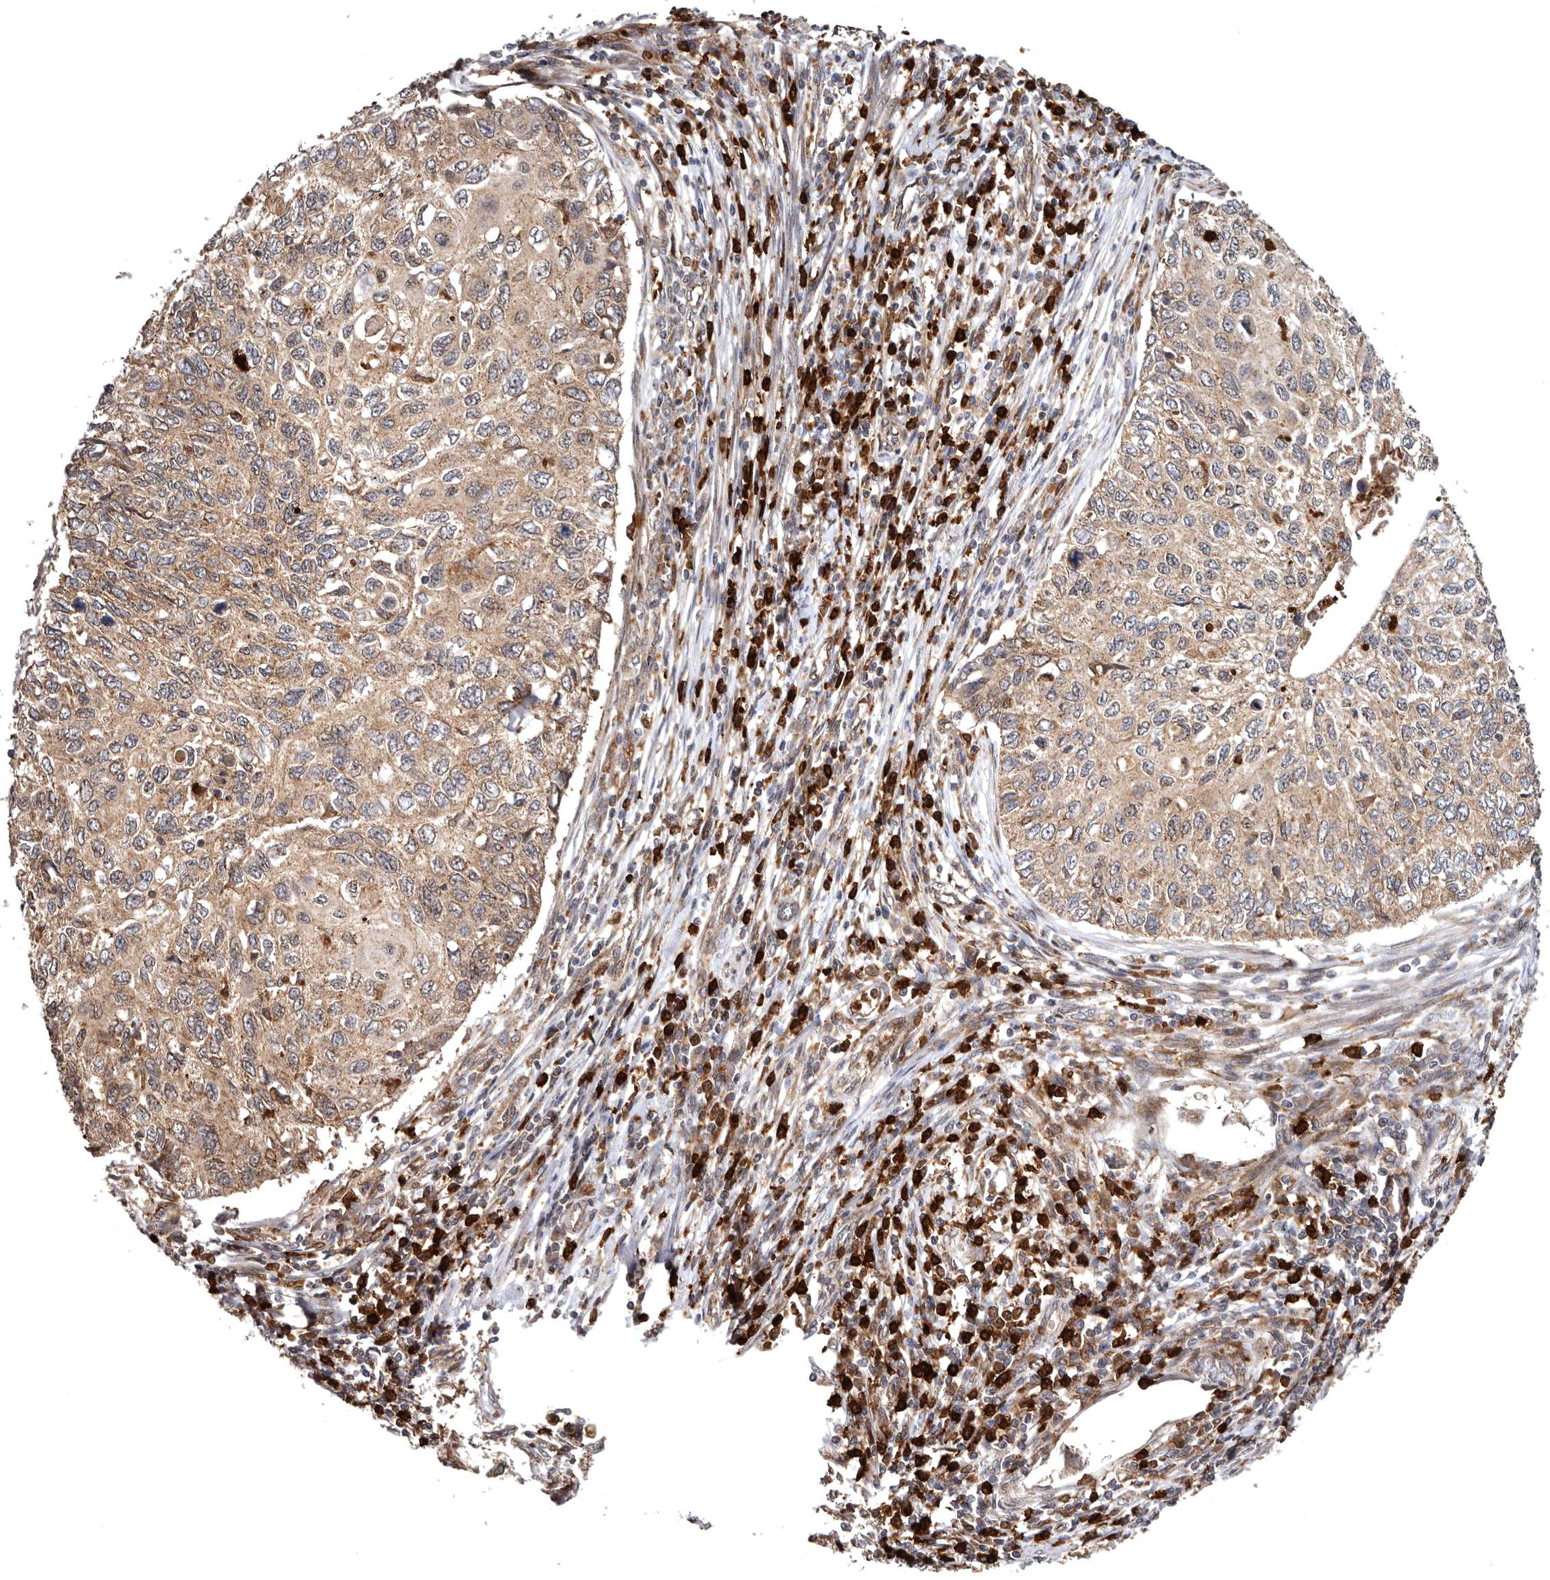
{"staining": {"intensity": "moderate", "quantity": ">75%", "location": "cytoplasmic/membranous"}, "tissue": "cervical cancer", "cell_type": "Tumor cells", "image_type": "cancer", "snomed": [{"axis": "morphology", "description": "Squamous cell carcinoma, NOS"}, {"axis": "topography", "description": "Cervix"}], "caption": "Immunohistochemistry (IHC) photomicrograph of neoplastic tissue: human squamous cell carcinoma (cervical) stained using IHC displays medium levels of moderate protein expression localized specifically in the cytoplasmic/membranous of tumor cells, appearing as a cytoplasmic/membranous brown color.", "gene": "FGFR4", "patient": {"sex": "female", "age": 70}}